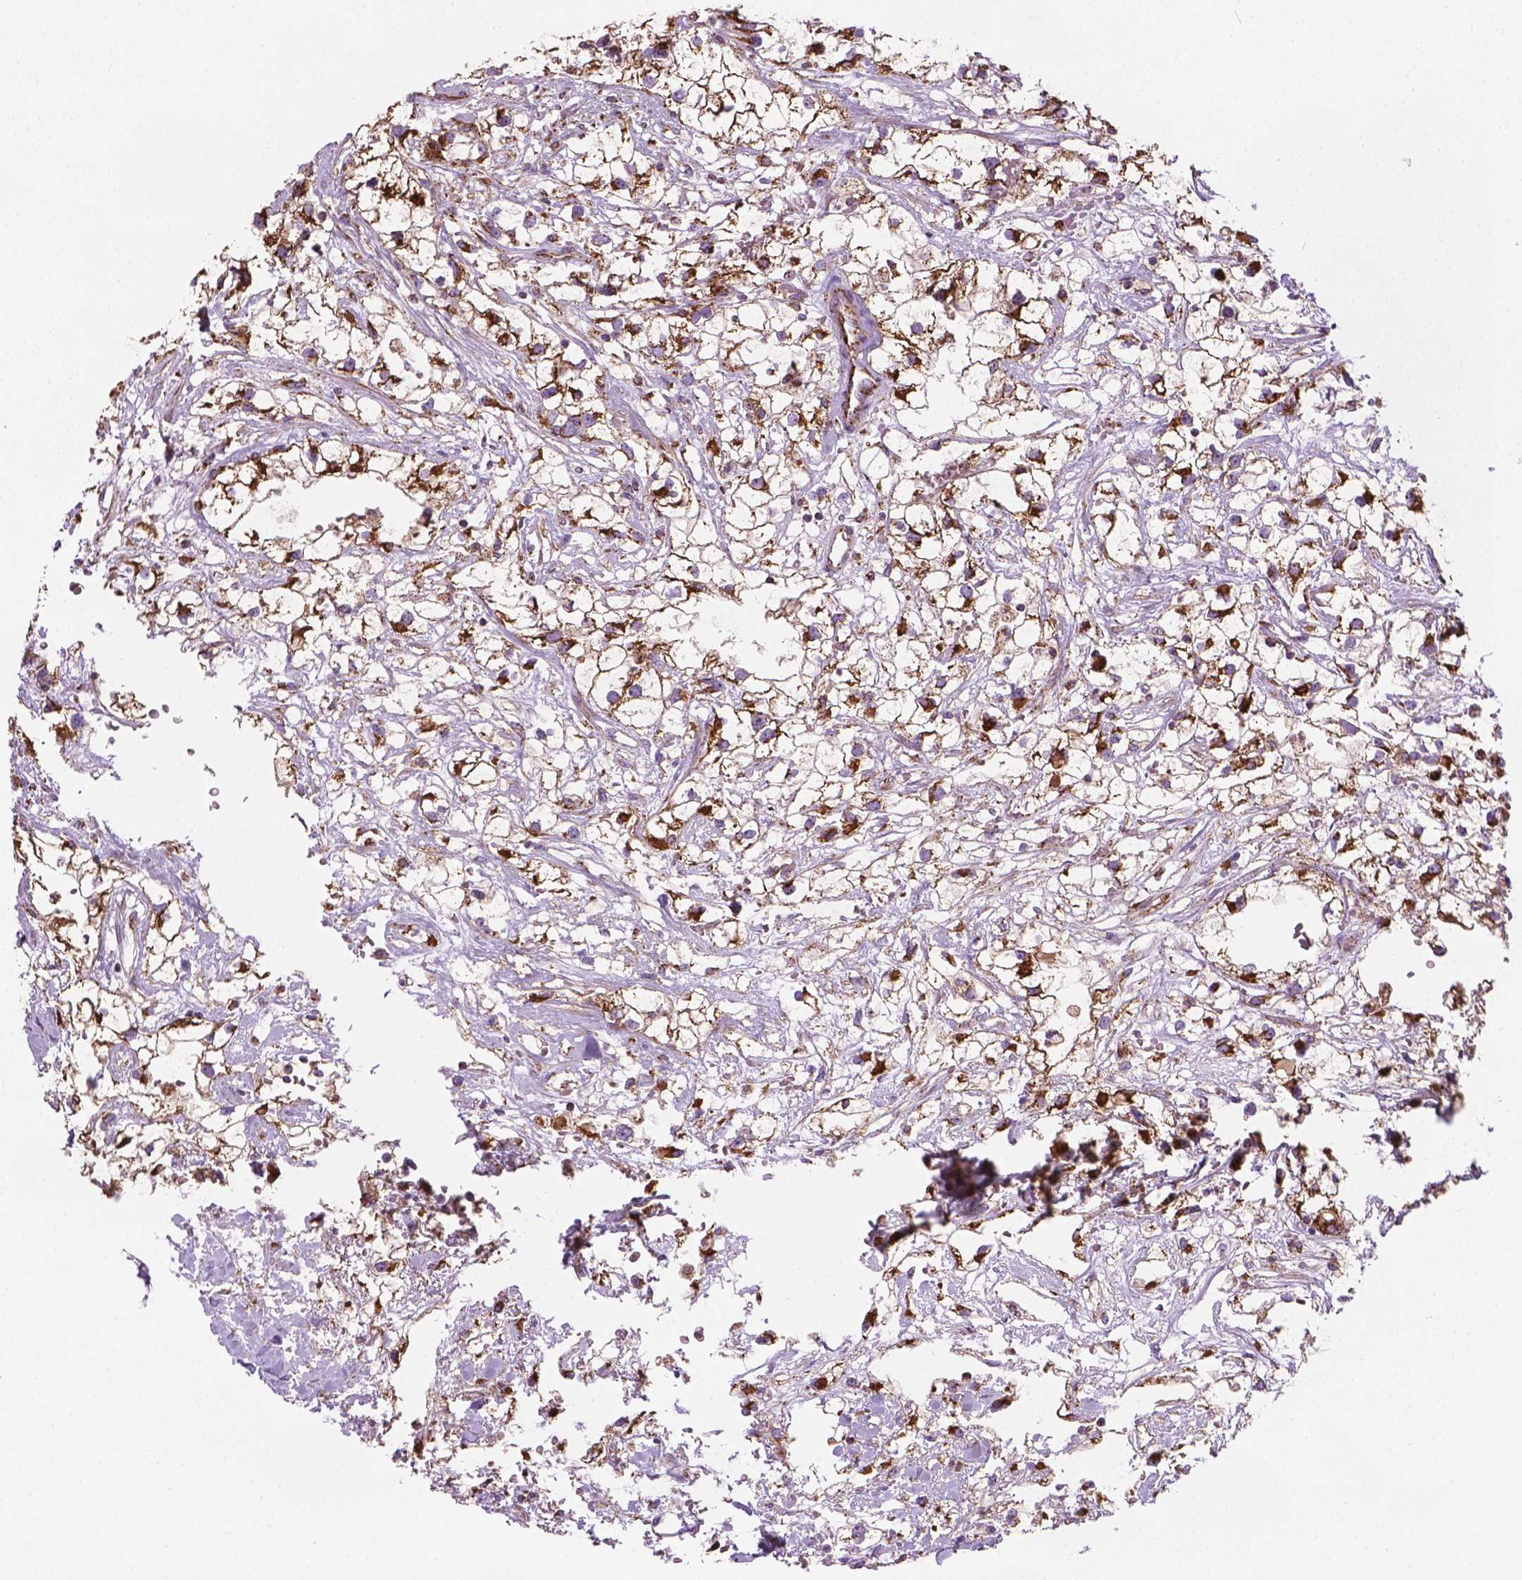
{"staining": {"intensity": "strong", "quantity": ">75%", "location": "cytoplasmic/membranous"}, "tissue": "renal cancer", "cell_type": "Tumor cells", "image_type": "cancer", "snomed": [{"axis": "morphology", "description": "Adenocarcinoma, NOS"}, {"axis": "topography", "description": "Kidney"}], "caption": "Renal adenocarcinoma tissue exhibits strong cytoplasmic/membranous positivity in about >75% of tumor cells, visualized by immunohistochemistry.", "gene": "PIBF1", "patient": {"sex": "male", "age": 59}}